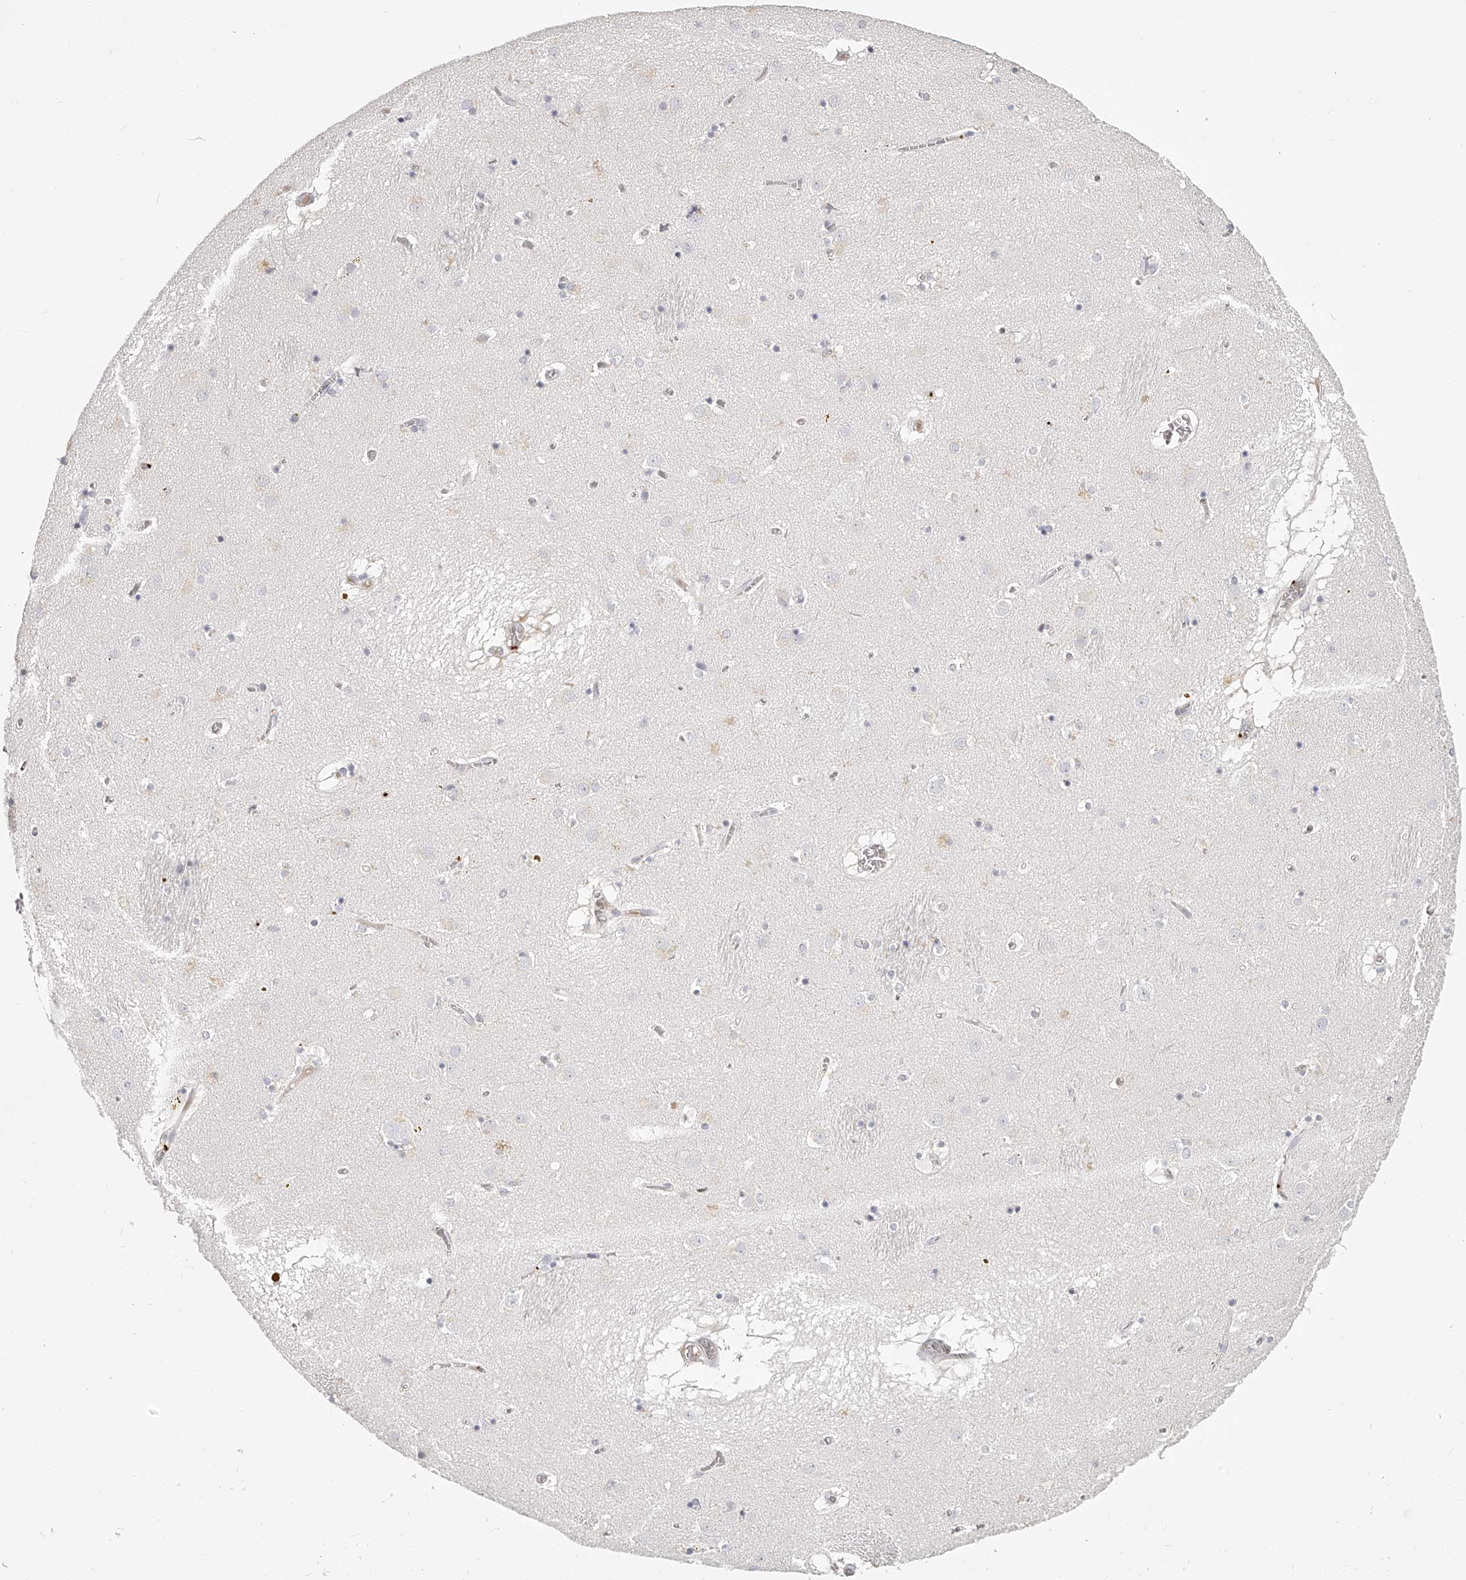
{"staining": {"intensity": "negative", "quantity": "none", "location": "none"}, "tissue": "caudate", "cell_type": "Glial cells", "image_type": "normal", "snomed": [{"axis": "morphology", "description": "Normal tissue, NOS"}, {"axis": "topography", "description": "Lateral ventricle wall"}], "caption": "Immunohistochemical staining of normal human caudate reveals no significant expression in glial cells.", "gene": "ITGB3", "patient": {"sex": "male", "age": 70}}